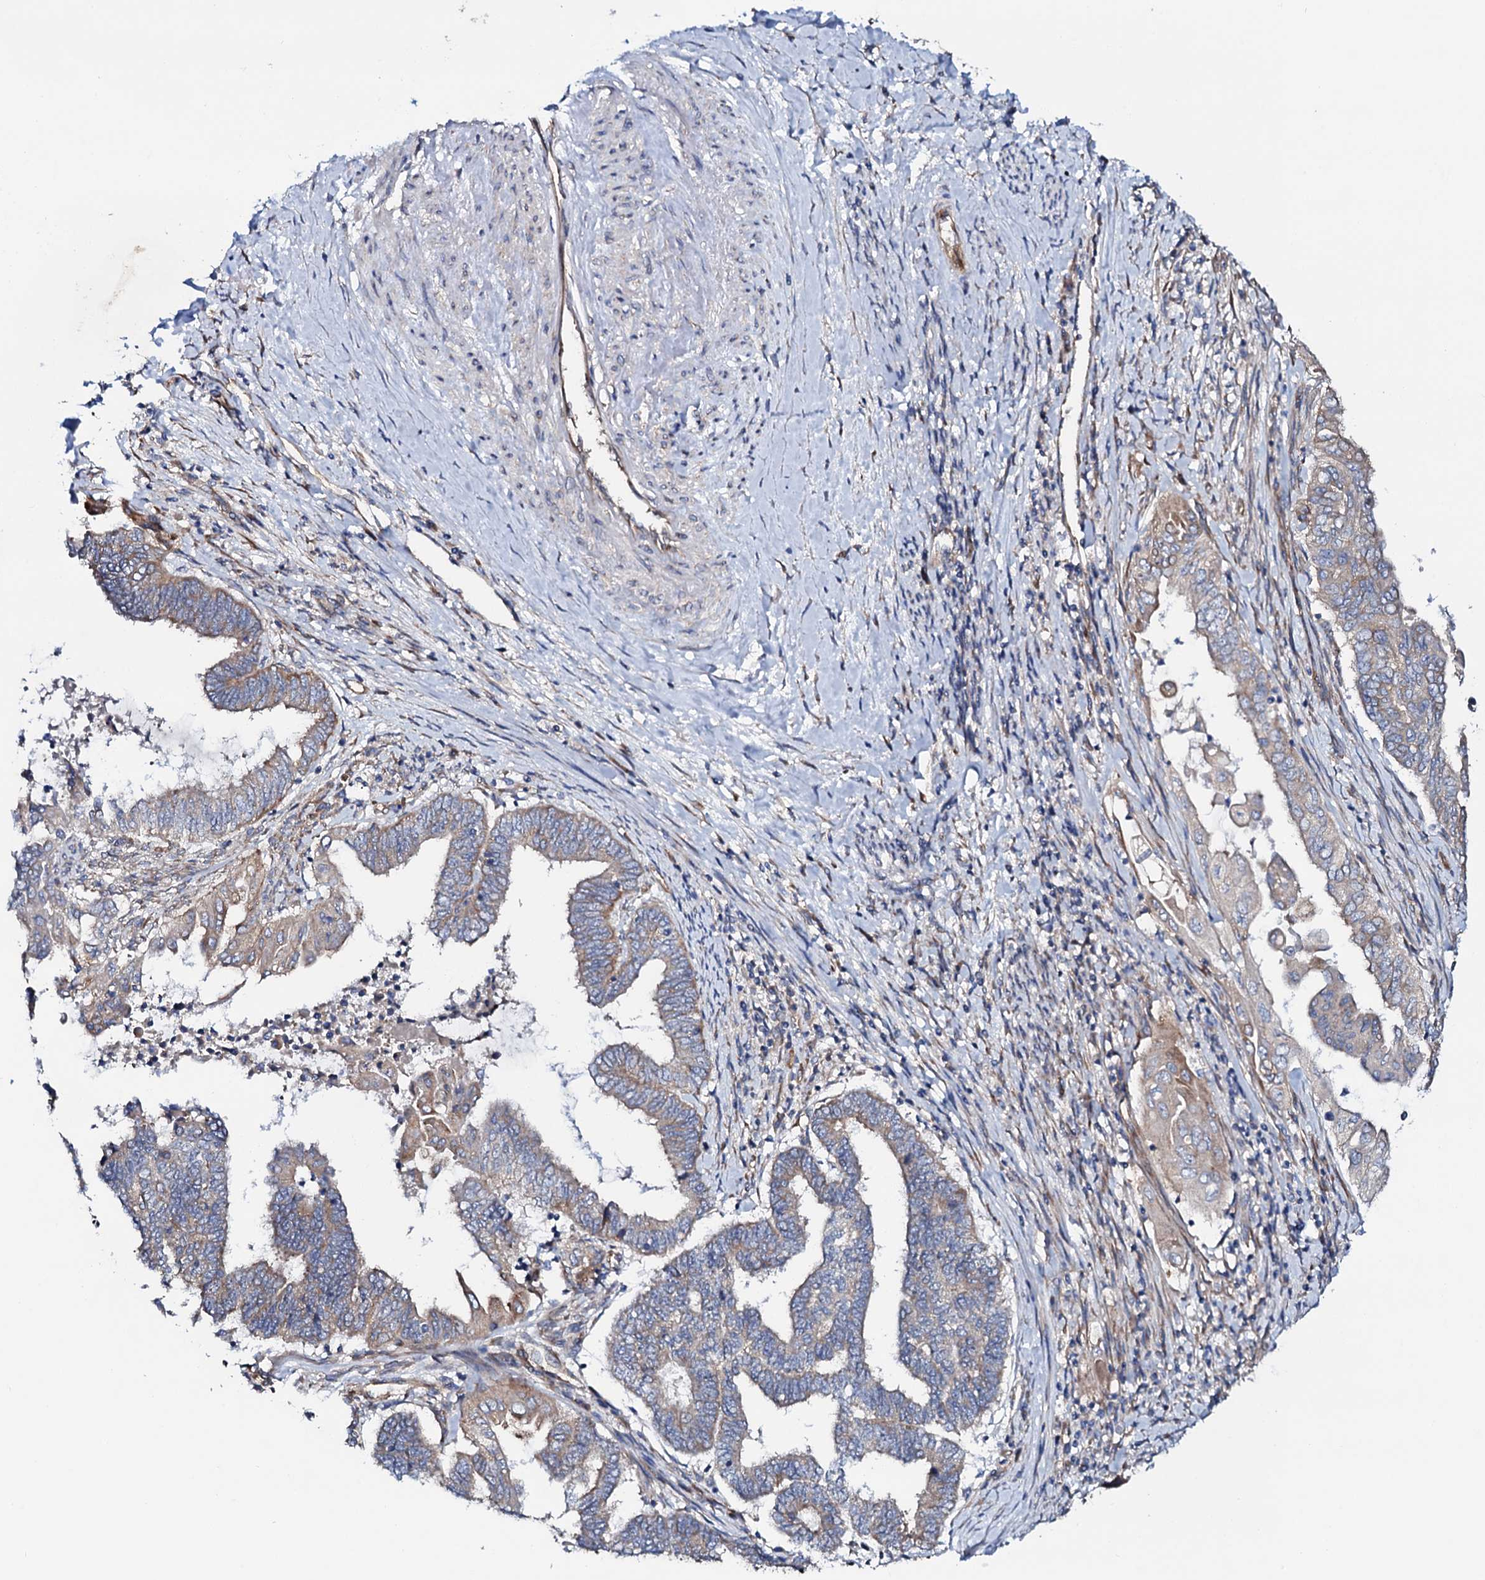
{"staining": {"intensity": "weak", "quantity": "25%-75%", "location": "cytoplasmic/membranous"}, "tissue": "endometrial cancer", "cell_type": "Tumor cells", "image_type": "cancer", "snomed": [{"axis": "morphology", "description": "Adenocarcinoma, NOS"}, {"axis": "topography", "description": "Uterus"}, {"axis": "topography", "description": "Endometrium"}], "caption": "Weak cytoplasmic/membranous positivity for a protein is present in approximately 25%-75% of tumor cells of endometrial cancer (adenocarcinoma) using immunohistochemistry.", "gene": "STARD13", "patient": {"sex": "female", "age": 70}}